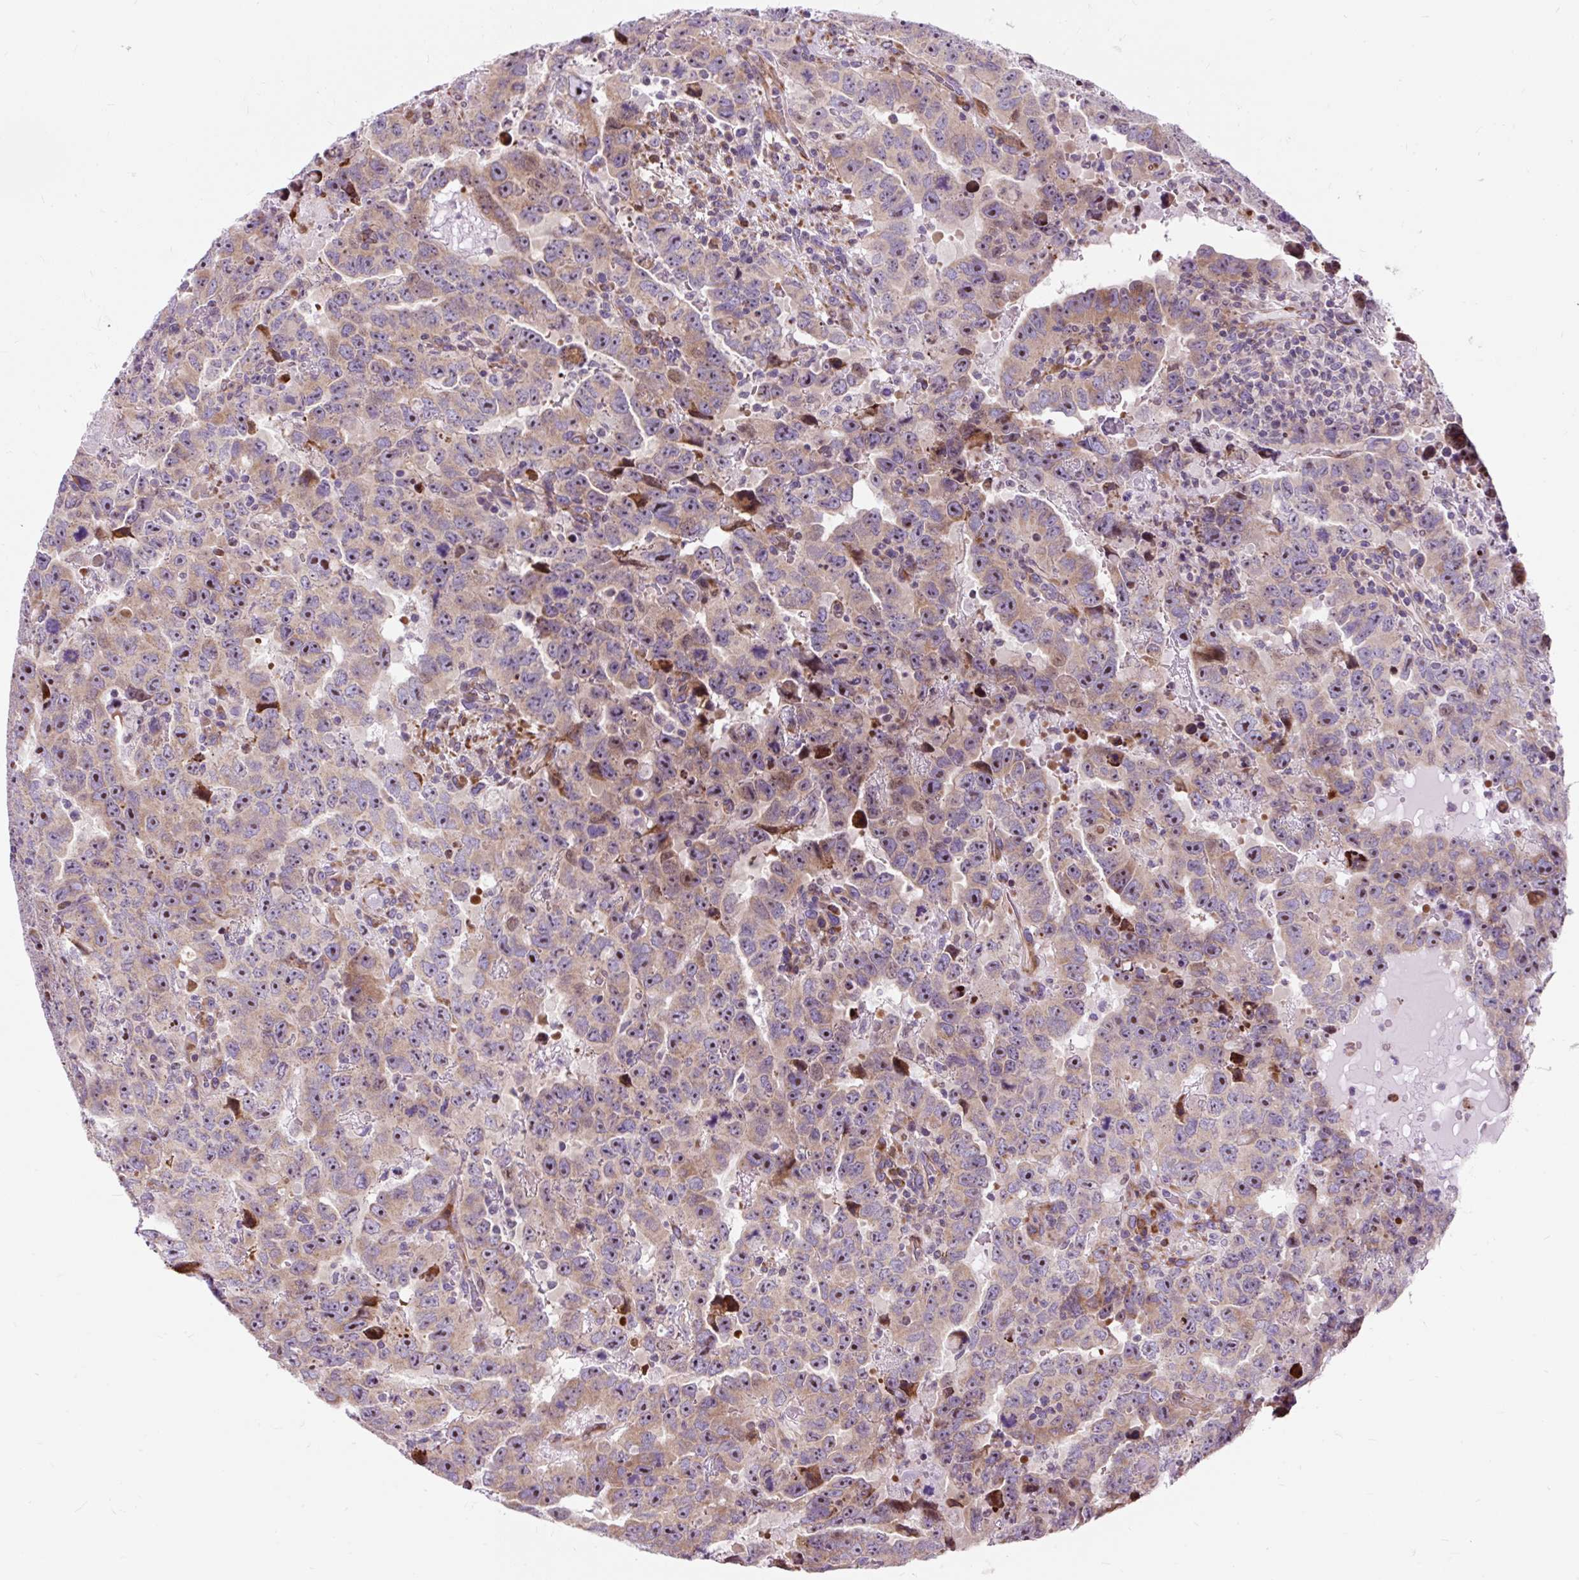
{"staining": {"intensity": "weak", "quantity": "25%-75%", "location": "cytoplasmic/membranous"}, "tissue": "testis cancer", "cell_type": "Tumor cells", "image_type": "cancer", "snomed": [{"axis": "morphology", "description": "Carcinoma, Embryonal, NOS"}, {"axis": "topography", "description": "Testis"}], "caption": "Testis embryonal carcinoma tissue reveals weak cytoplasmic/membranous staining in approximately 25%-75% of tumor cells", "gene": "CISD3", "patient": {"sex": "male", "age": 24}}